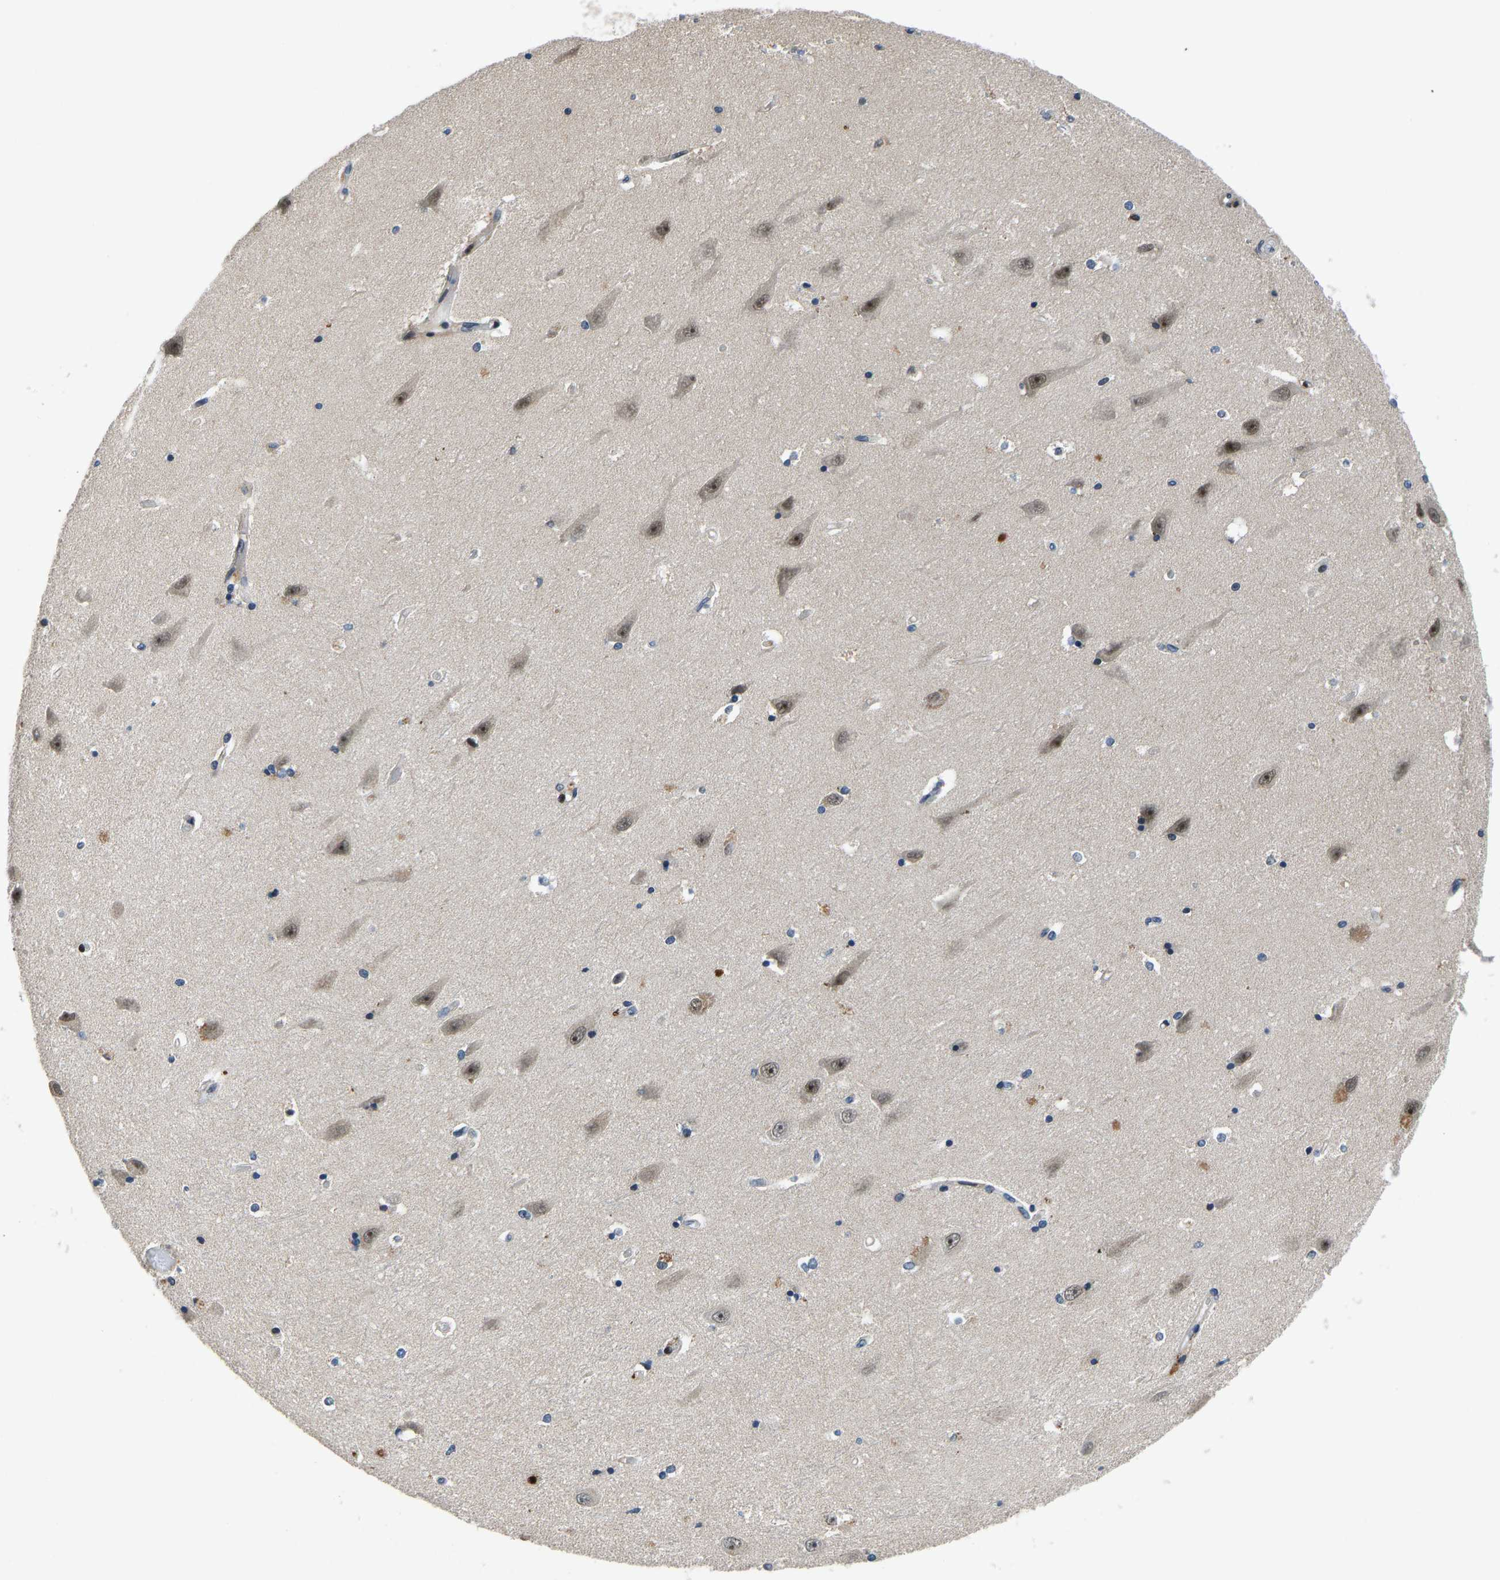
{"staining": {"intensity": "strong", "quantity": "<25%", "location": "nuclear"}, "tissue": "hippocampus", "cell_type": "Glial cells", "image_type": "normal", "snomed": [{"axis": "morphology", "description": "Normal tissue, NOS"}, {"axis": "topography", "description": "Hippocampus"}], "caption": "Immunohistochemistry (IHC) (DAB) staining of benign human hippocampus reveals strong nuclear protein positivity in about <25% of glial cells. Nuclei are stained in blue.", "gene": "RLIM", "patient": {"sex": "male", "age": 45}}